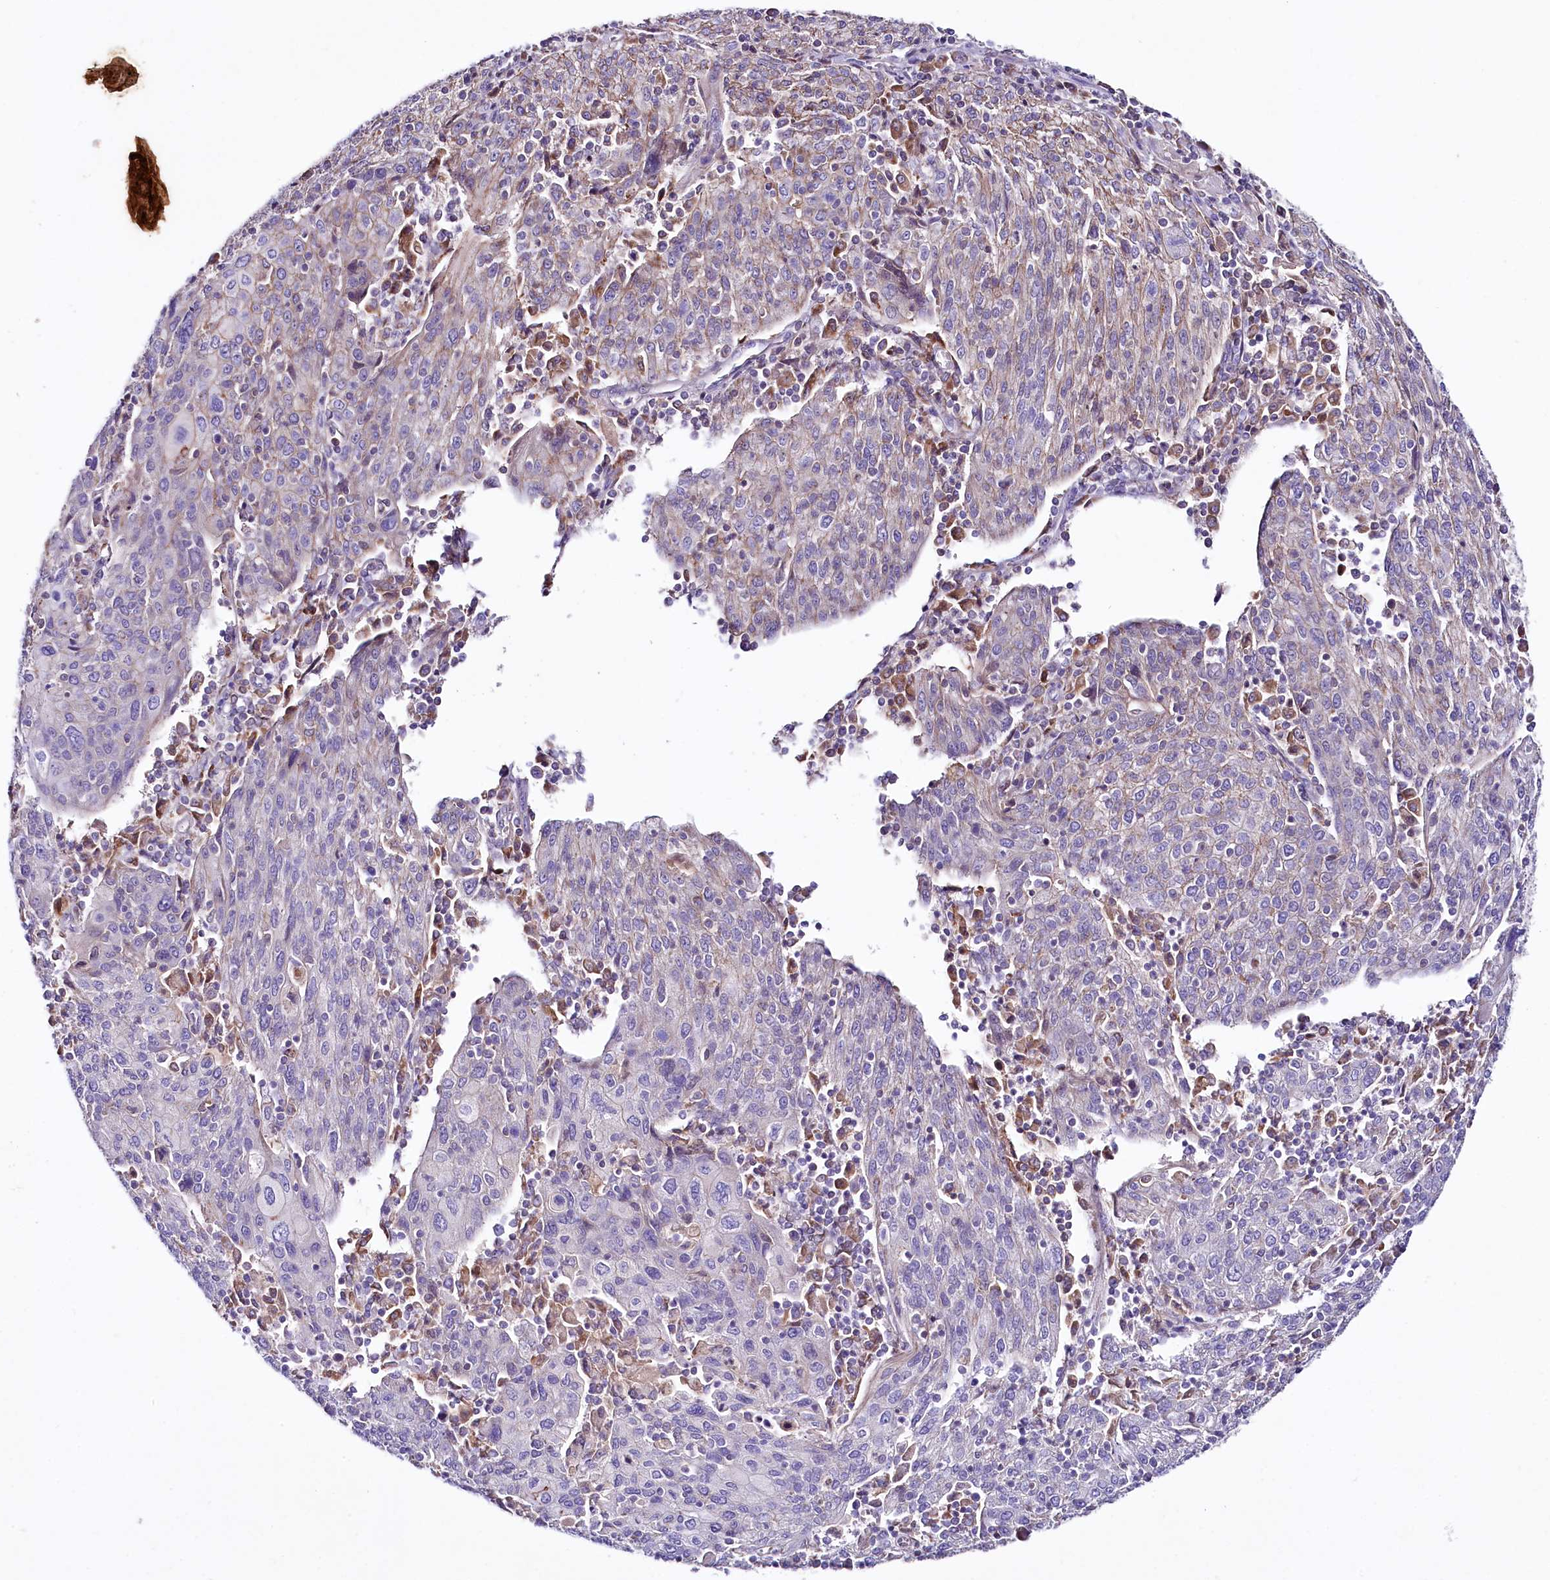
{"staining": {"intensity": "negative", "quantity": "none", "location": "none"}, "tissue": "cervical cancer", "cell_type": "Tumor cells", "image_type": "cancer", "snomed": [{"axis": "morphology", "description": "Squamous cell carcinoma, NOS"}, {"axis": "topography", "description": "Cervix"}], "caption": "This is an immunohistochemistry (IHC) image of human cervical squamous cell carcinoma. There is no positivity in tumor cells.", "gene": "SACM1L", "patient": {"sex": "female", "age": 67}}